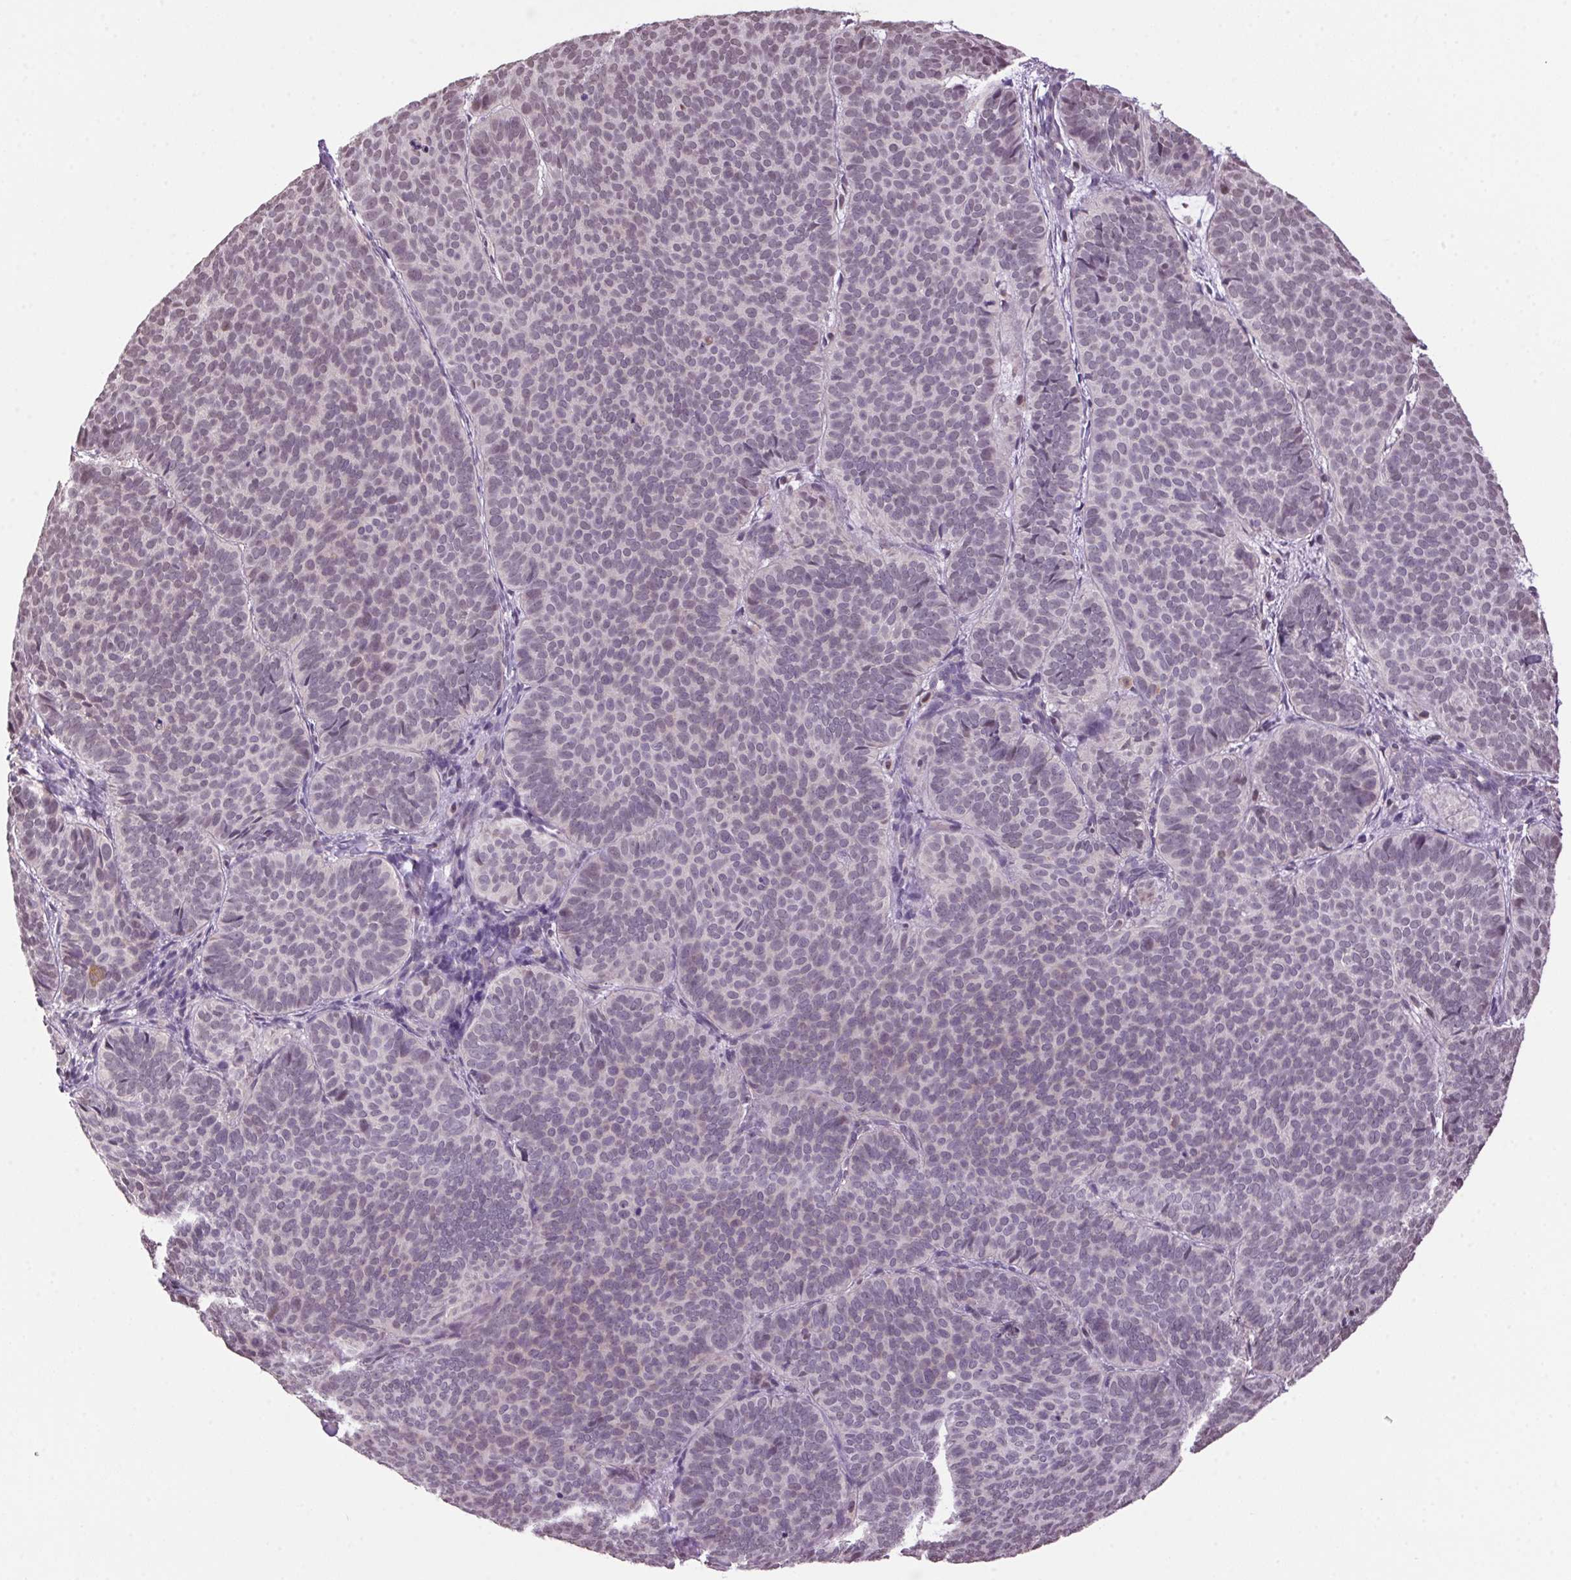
{"staining": {"intensity": "weak", "quantity": "25%-75%", "location": "nuclear"}, "tissue": "skin cancer", "cell_type": "Tumor cells", "image_type": "cancer", "snomed": [{"axis": "morphology", "description": "Basal cell carcinoma"}, {"axis": "topography", "description": "Skin"}], "caption": "Weak nuclear staining for a protein is appreciated in about 25%-75% of tumor cells of skin cancer using immunohistochemistry (IHC).", "gene": "VWA3B", "patient": {"sex": "male", "age": 57}}